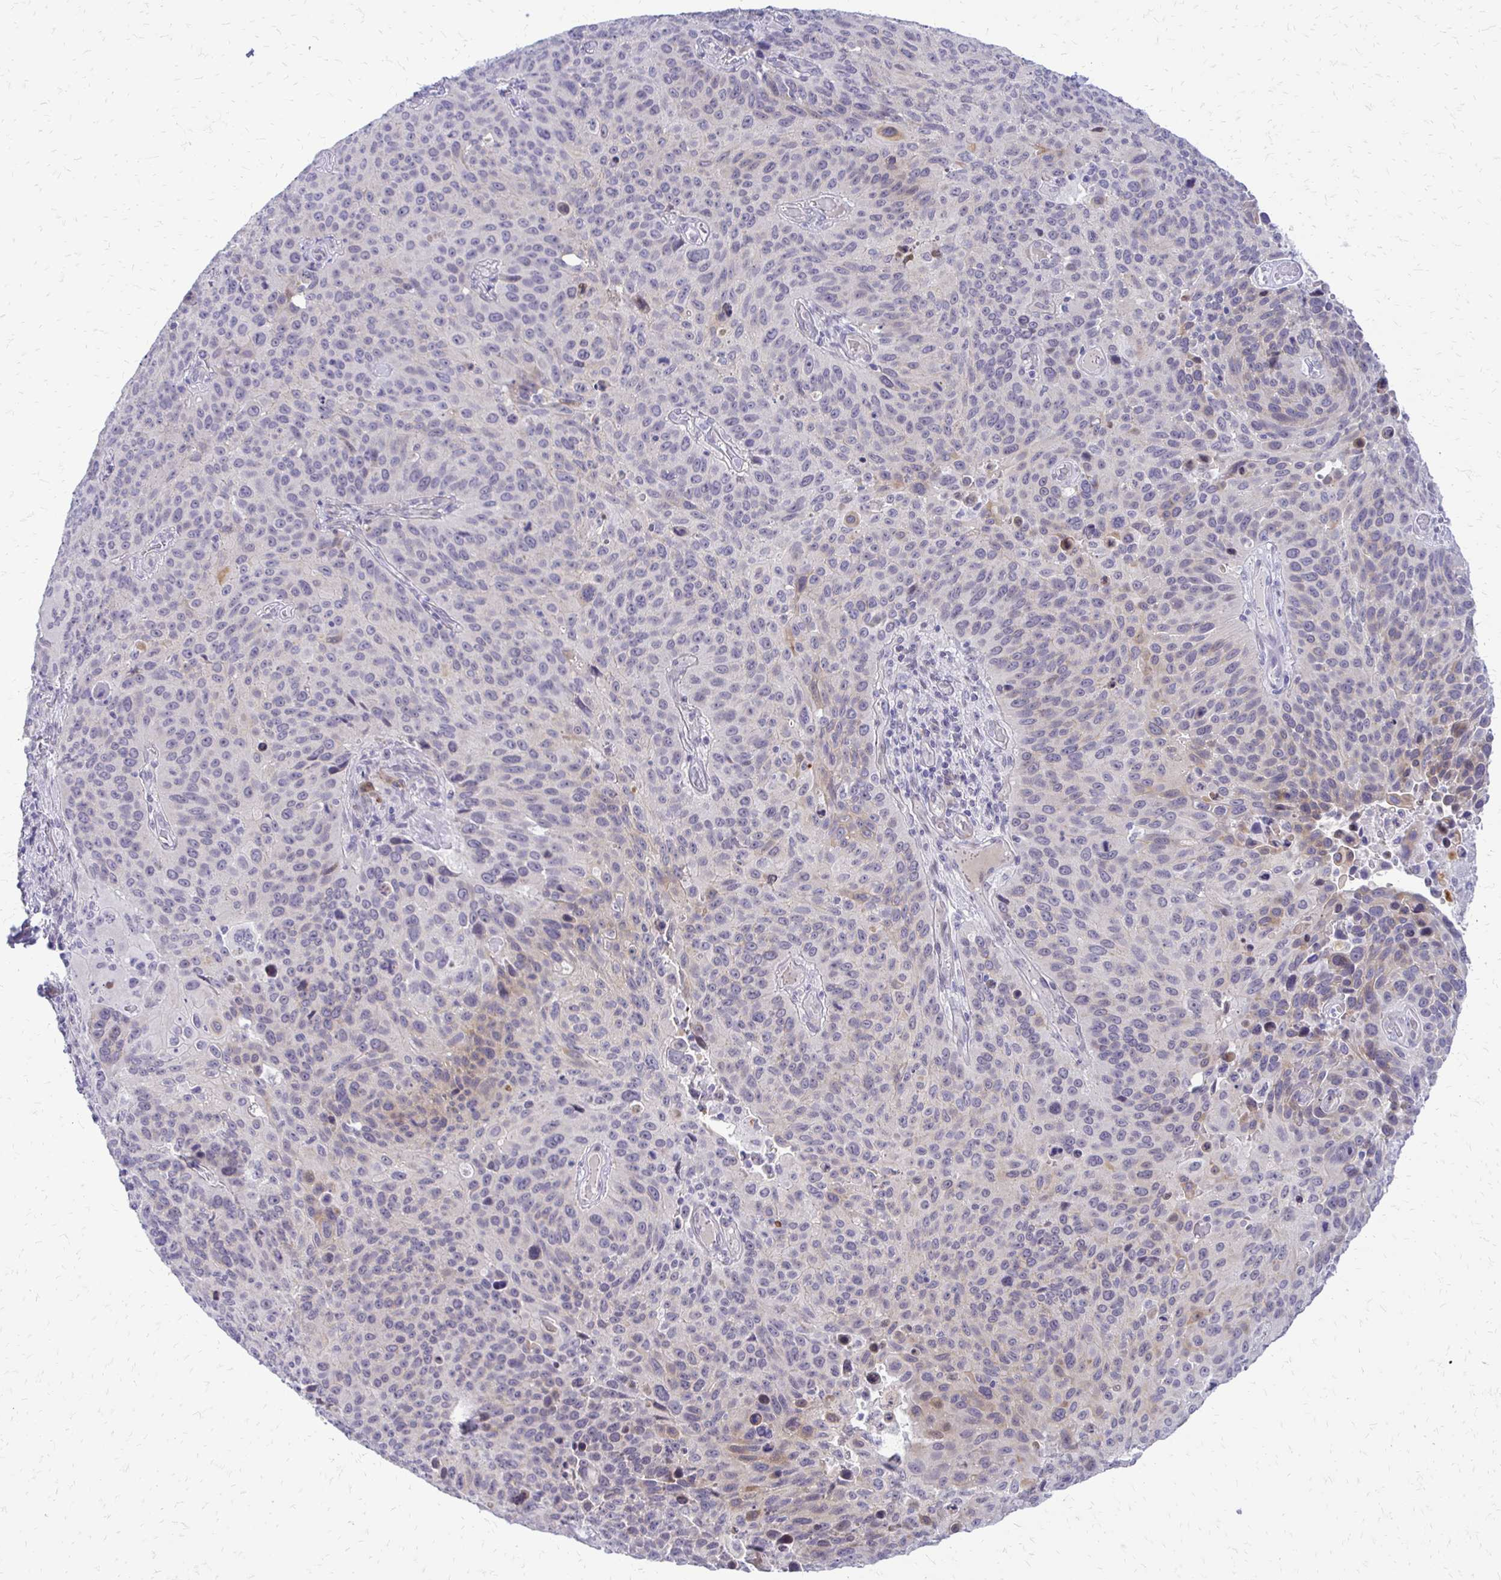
{"staining": {"intensity": "weak", "quantity": "<25%", "location": "cytoplasmic/membranous"}, "tissue": "lung cancer", "cell_type": "Tumor cells", "image_type": "cancer", "snomed": [{"axis": "morphology", "description": "Squamous cell carcinoma, NOS"}, {"axis": "topography", "description": "Lung"}], "caption": "Human squamous cell carcinoma (lung) stained for a protein using IHC reveals no expression in tumor cells.", "gene": "EPYC", "patient": {"sex": "male", "age": 68}}